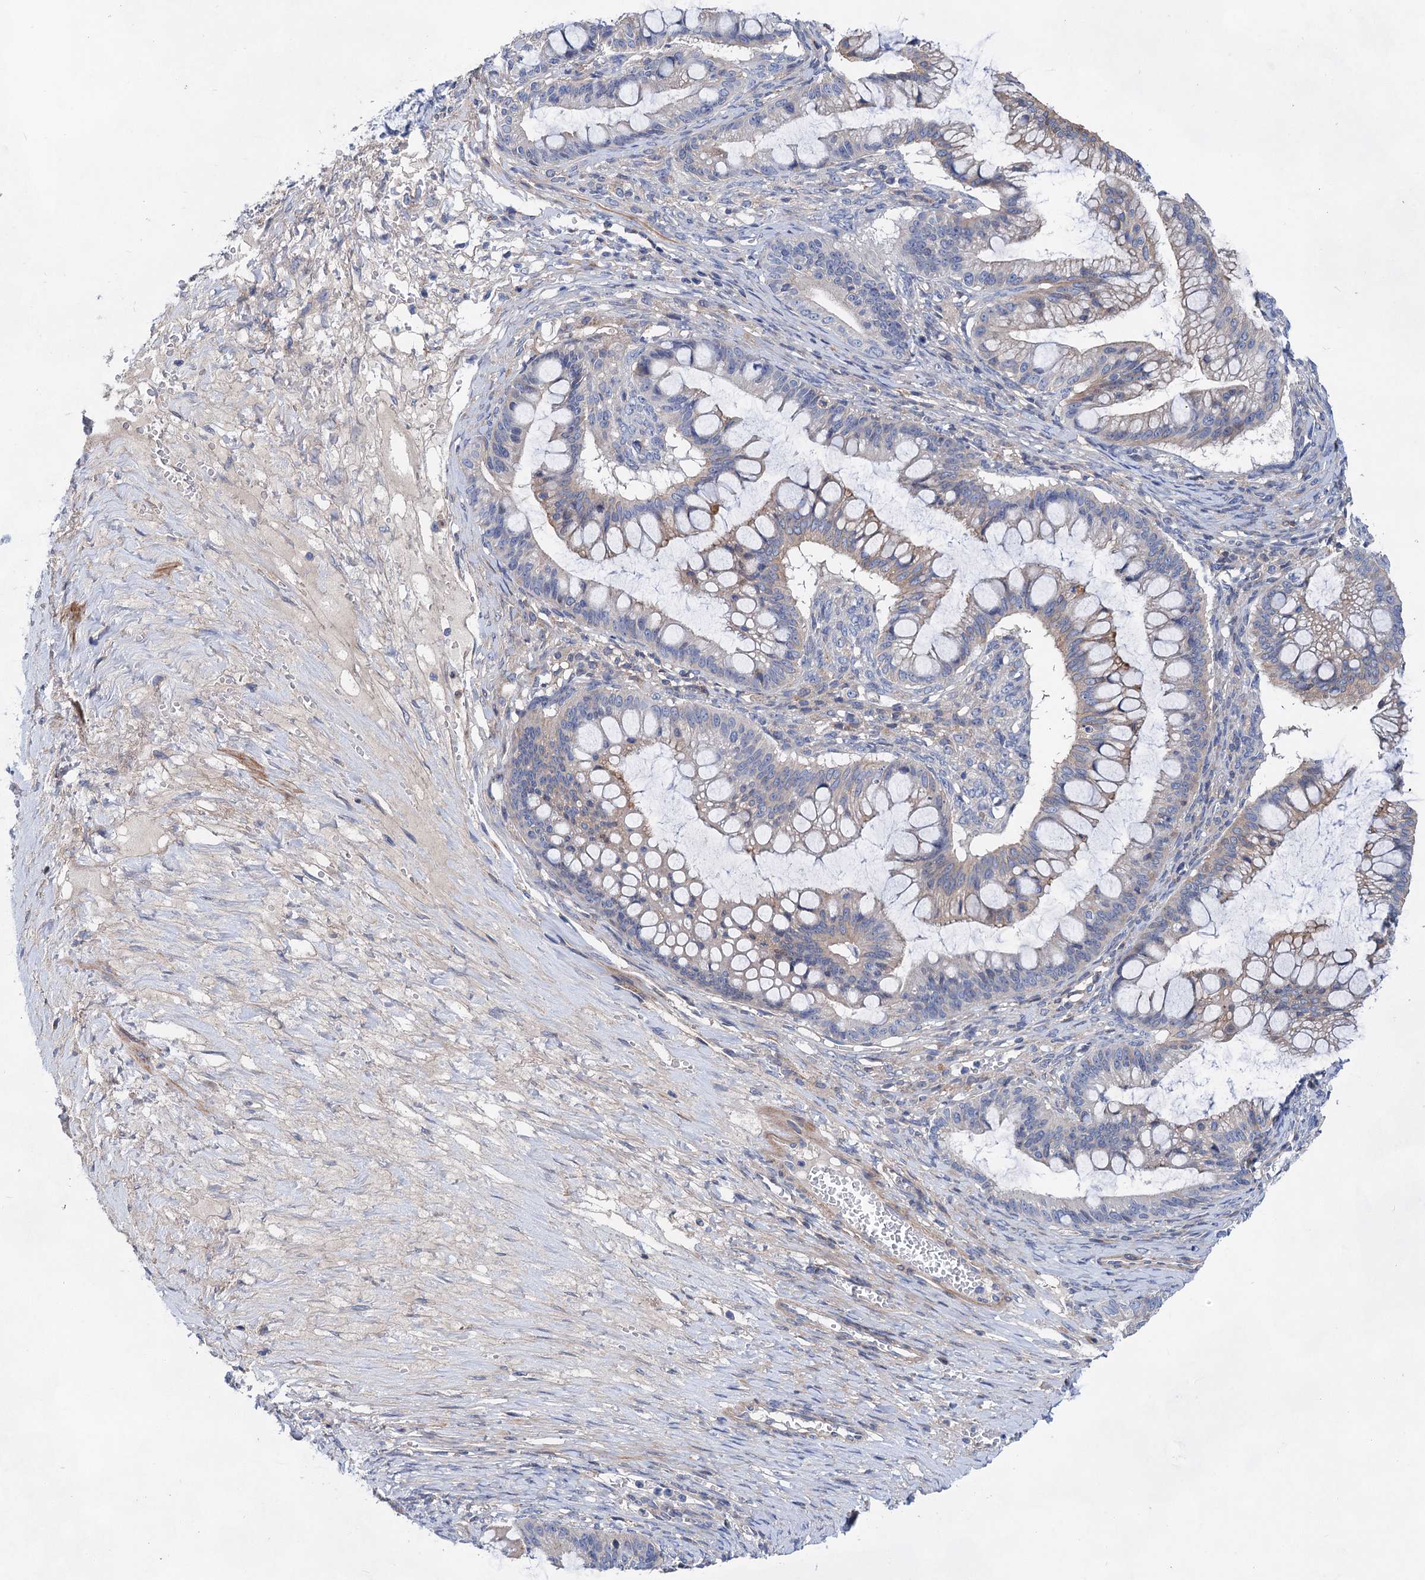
{"staining": {"intensity": "negative", "quantity": "none", "location": "none"}, "tissue": "ovarian cancer", "cell_type": "Tumor cells", "image_type": "cancer", "snomed": [{"axis": "morphology", "description": "Cystadenocarcinoma, mucinous, NOS"}, {"axis": "topography", "description": "Ovary"}], "caption": "An immunohistochemistry photomicrograph of ovarian cancer is shown. There is no staining in tumor cells of ovarian cancer. Nuclei are stained in blue.", "gene": "GPR155", "patient": {"sex": "female", "age": 73}}